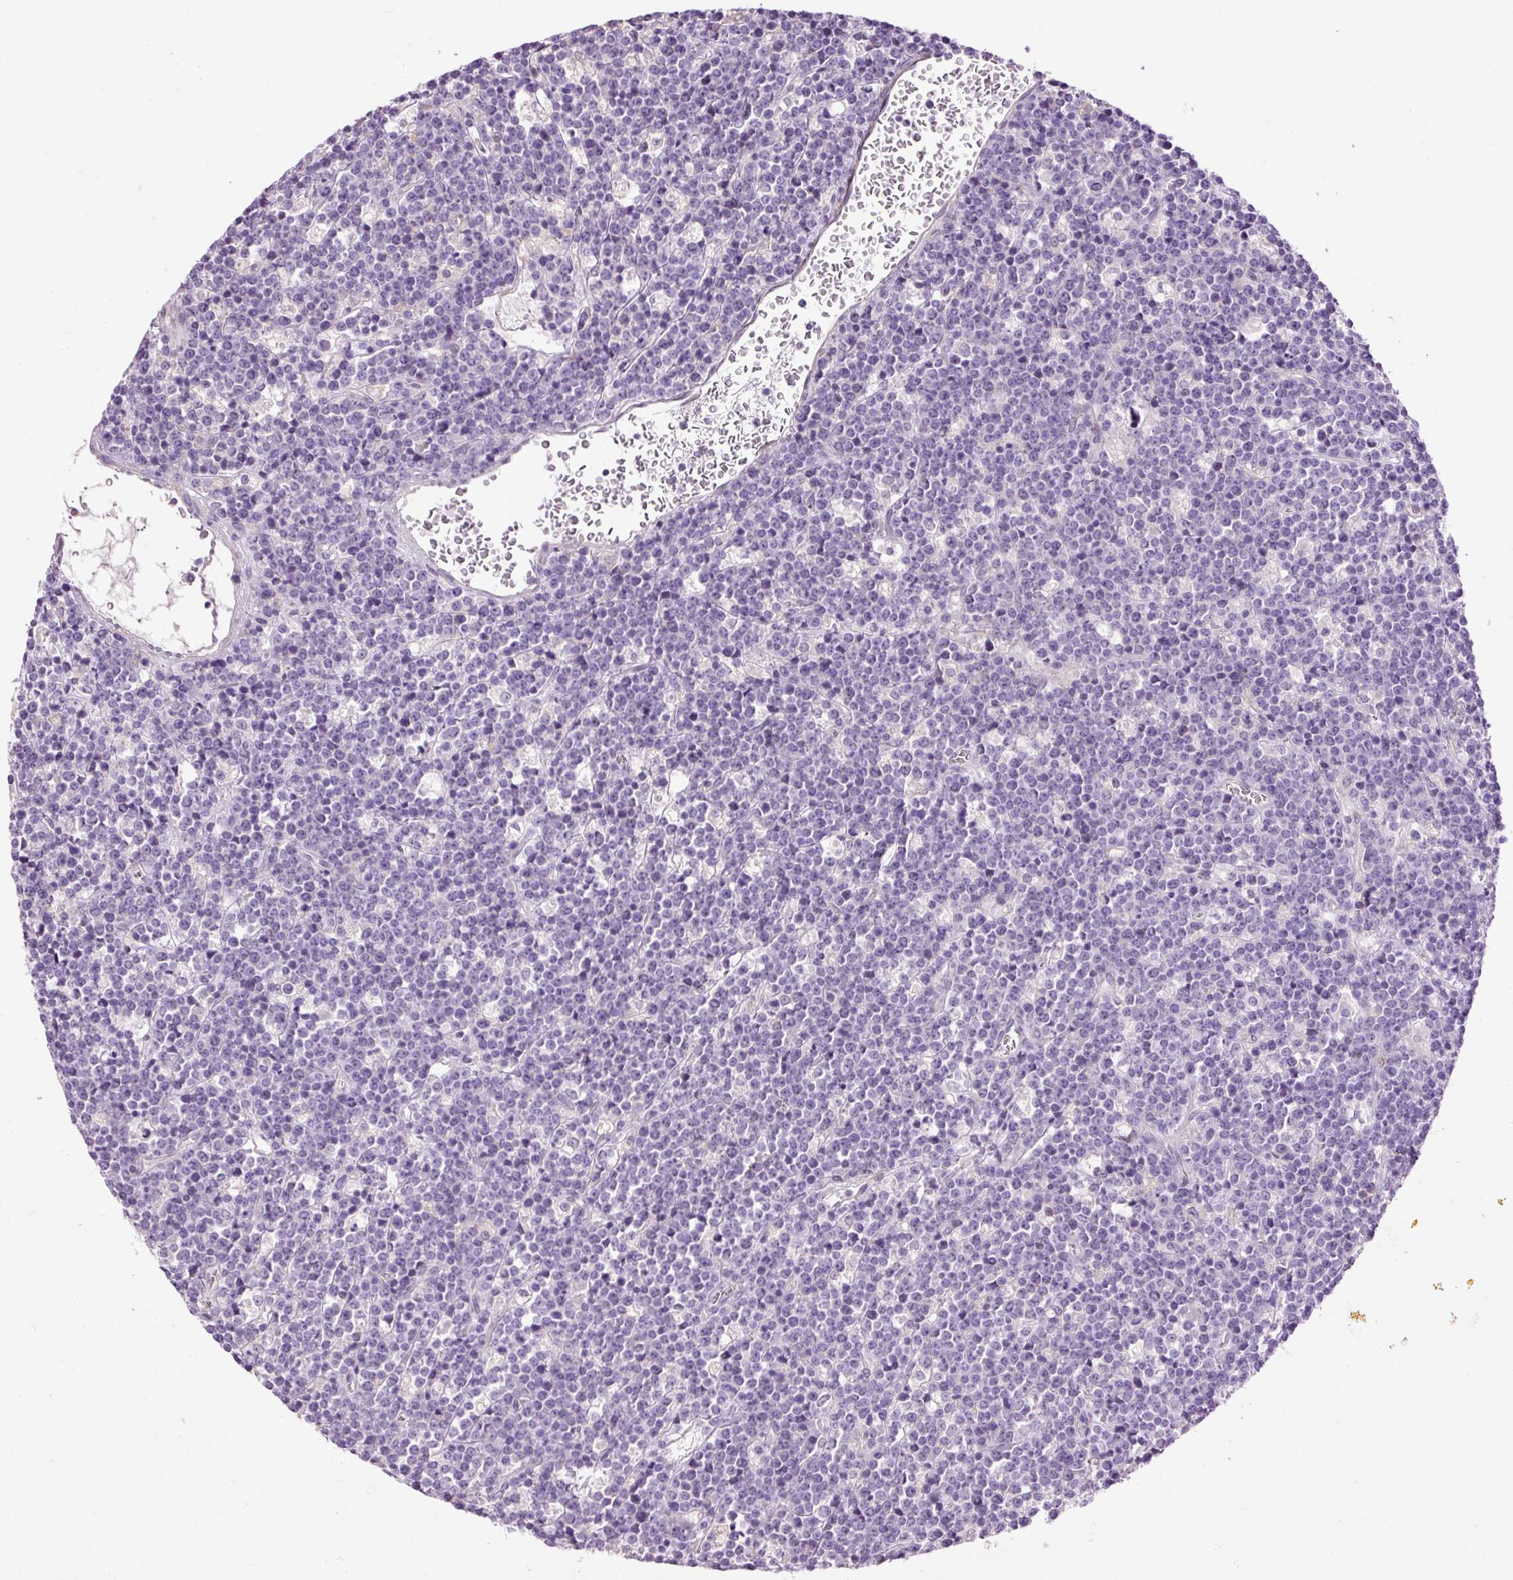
{"staining": {"intensity": "negative", "quantity": "none", "location": "none"}, "tissue": "lymphoma", "cell_type": "Tumor cells", "image_type": "cancer", "snomed": [{"axis": "morphology", "description": "Malignant lymphoma, non-Hodgkin's type, High grade"}, {"axis": "topography", "description": "Ovary"}], "caption": "High magnification brightfield microscopy of lymphoma stained with DAB (3,3'-diaminobenzidine) (brown) and counterstained with hematoxylin (blue): tumor cells show no significant expression.", "gene": "FCRL4", "patient": {"sex": "female", "age": 56}}